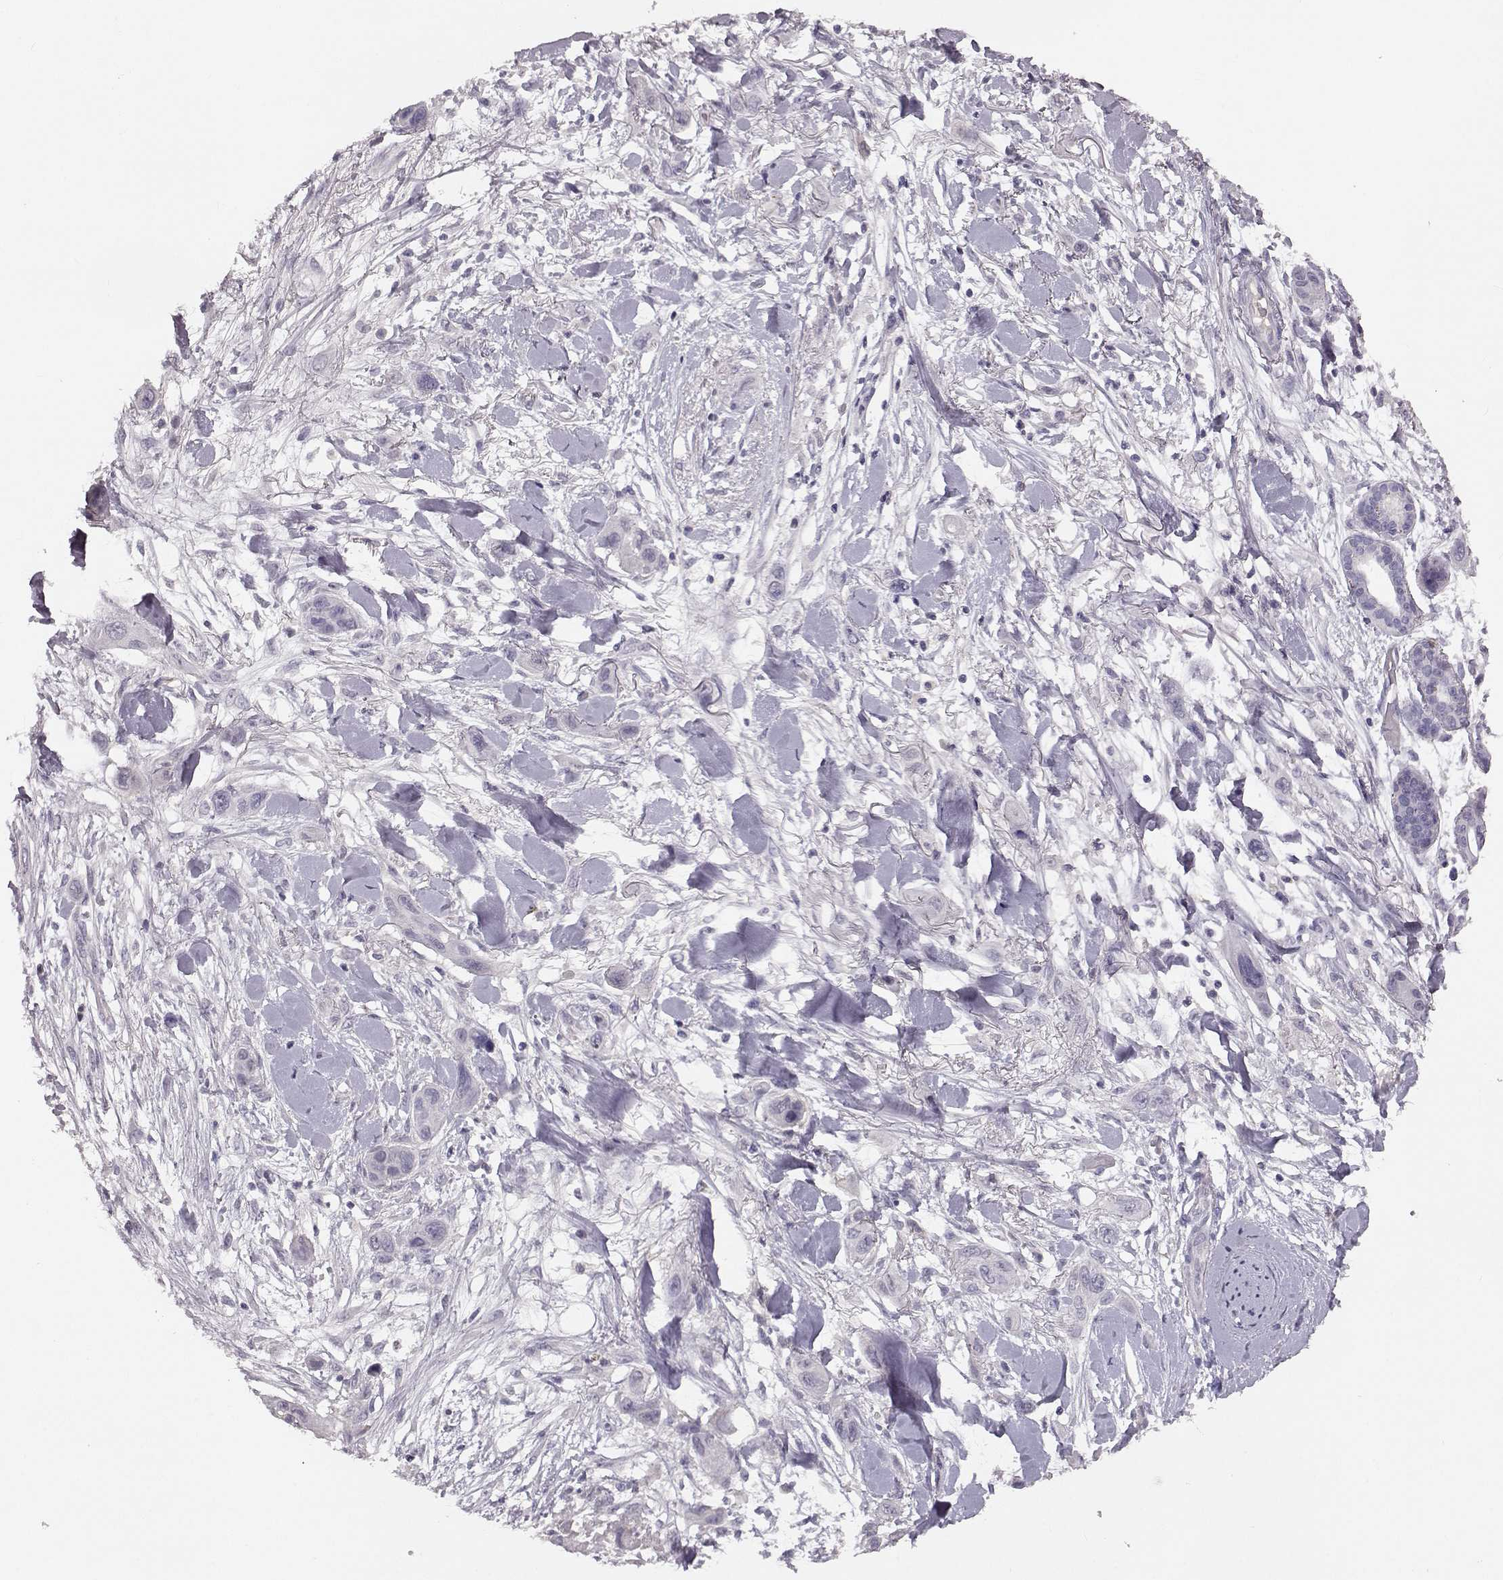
{"staining": {"intensity": "negative", "quantity": "none", "location": "none"}, "tissue": "skin cancer", "cell_type": "Tumor cells", "image_type": "cancer", "snomed": [{"axis": "morphology", "description": "Squamous cell carcinoma, NOS"}, {"axis": "topography", "description": "Skin"}], "caption": "This is a photomicrograph of immunohistochemistry (IHC) staining of skin squamous cell carcinoma, which shows no expression in tumor cells.", "gene": "SPAG17", "patient": {"sex": "male", "age": 79}}